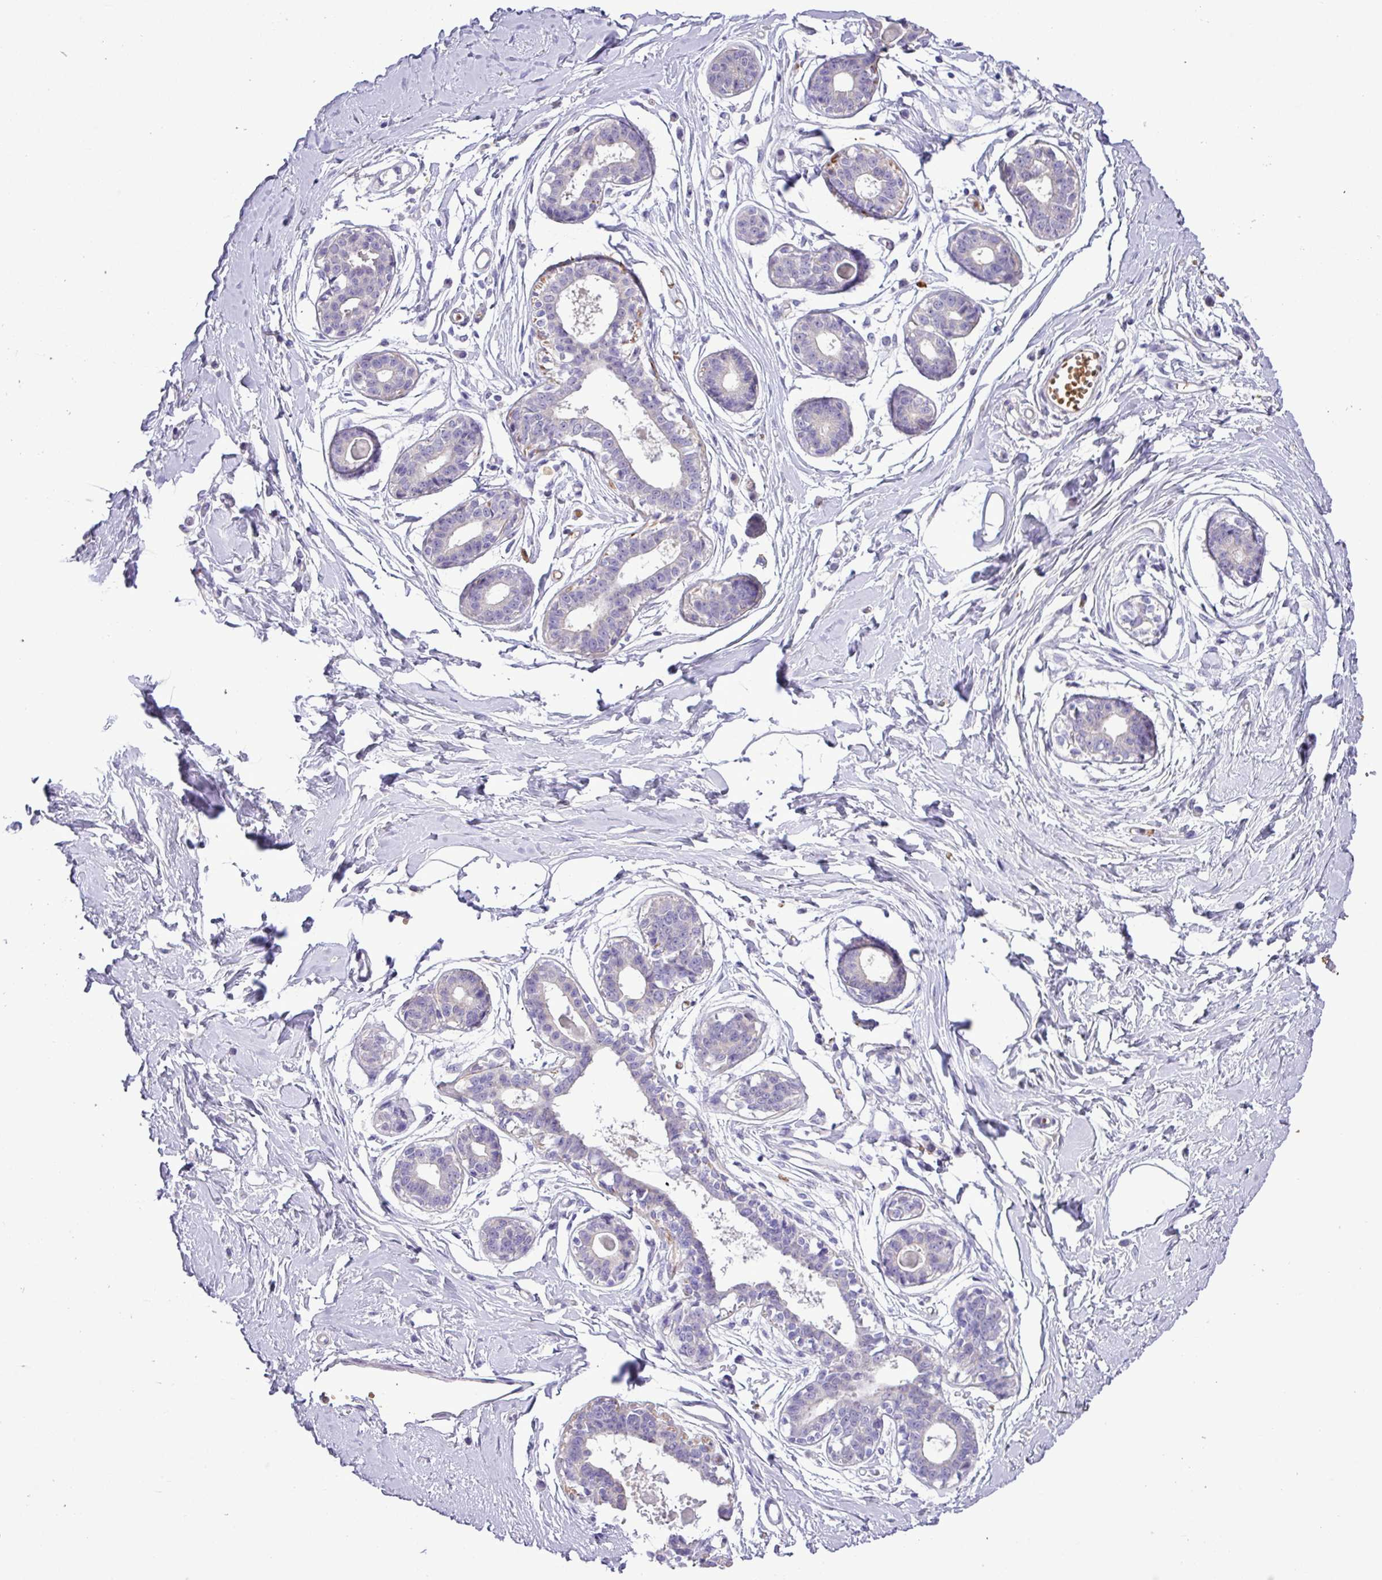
{"staining": {"intensity": "negative", "quantity": "none", "location": "none"}, "tissue": "breast", "cell_type": "Adipocytes", "image_type": "normal", "snomed": [{"axis": "morphology", "description": "Normal tissue, NOS"}, {"axis": "topography", "description": "Breast"}], "caption": "Immunohistochemistry micrograph of normal breast: breast stained with DAB shows no significant protein positivity in adipocytes.", "gene": "MGAT4B", "patient": {"sex": "female", "age": 45}}